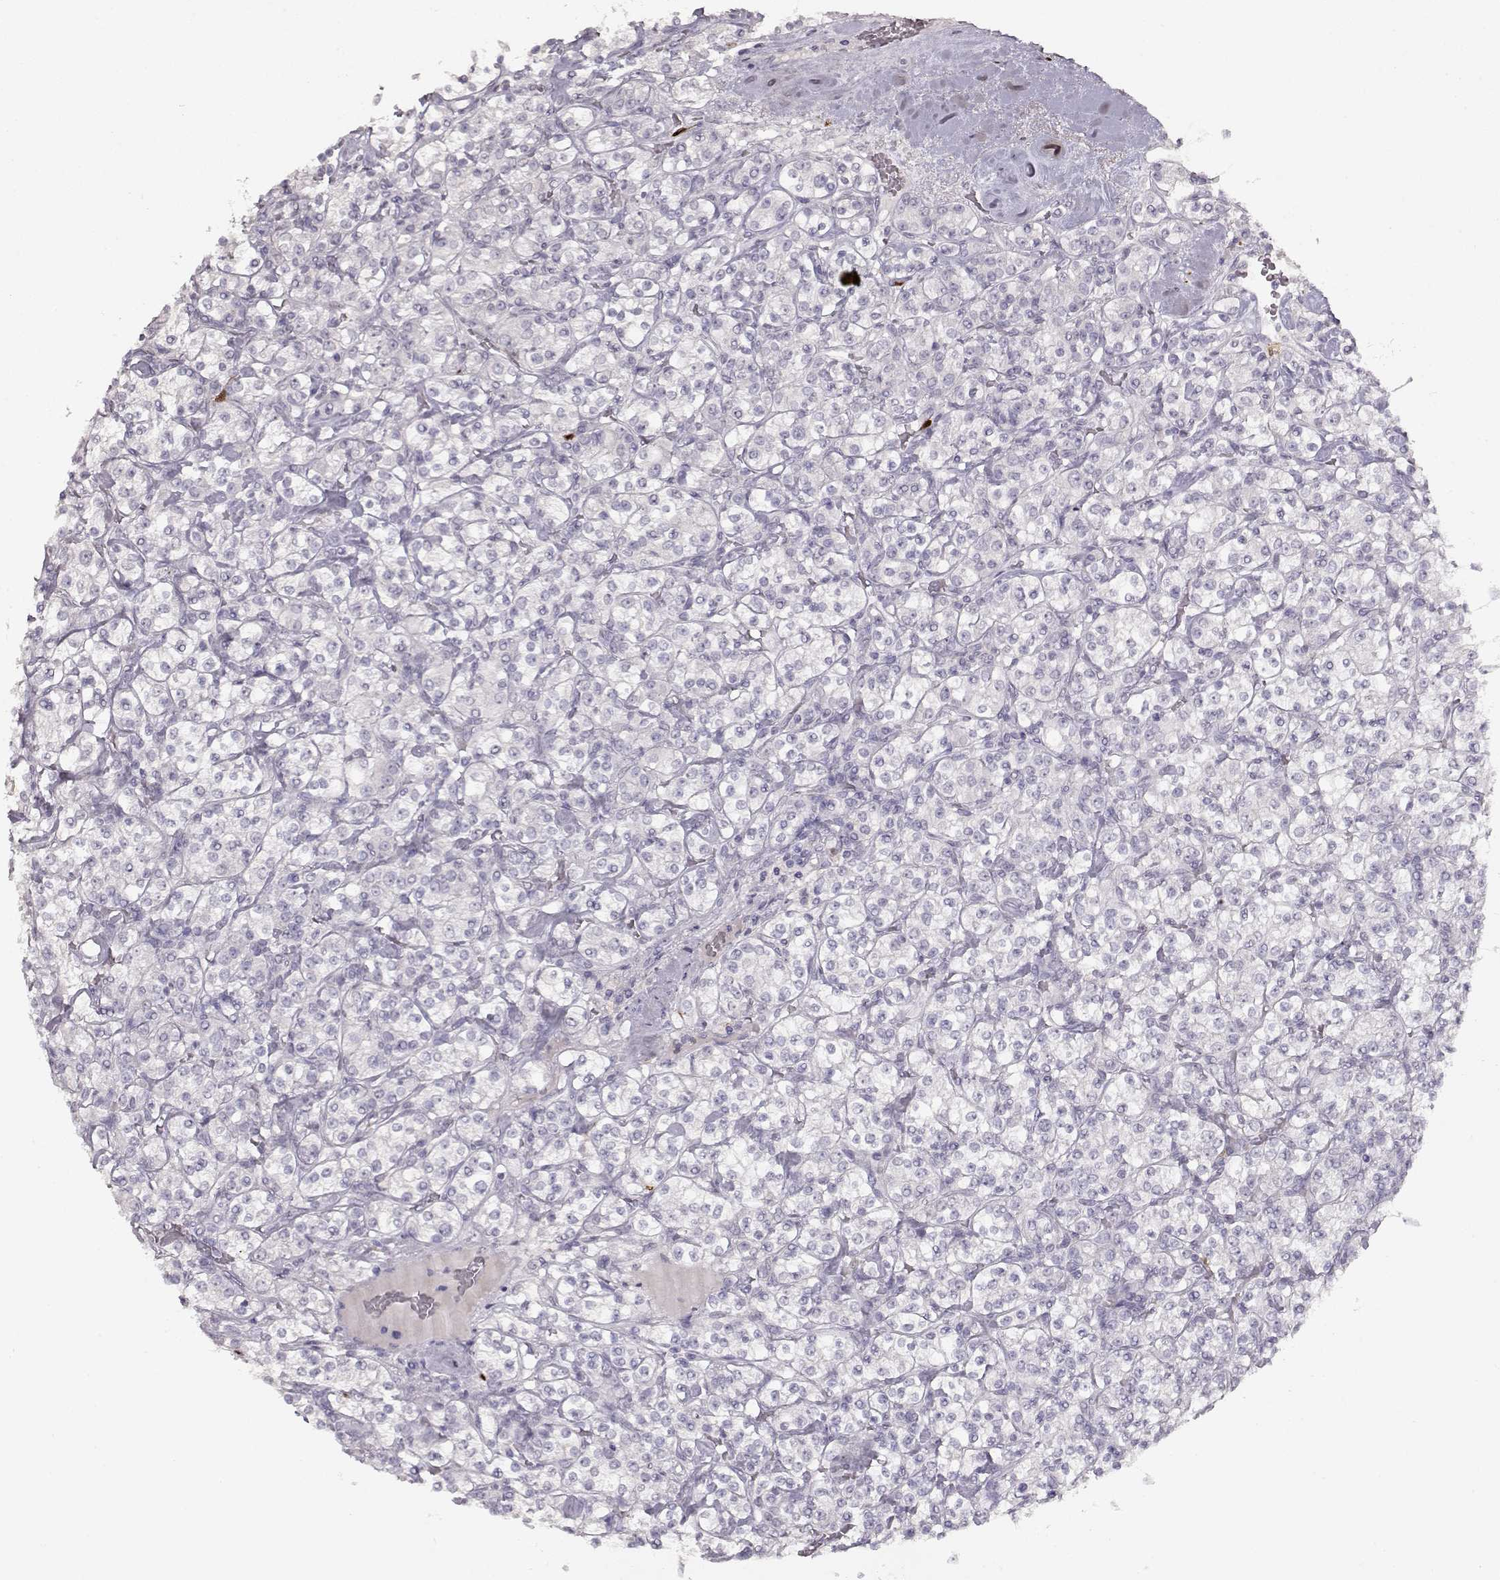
{"staining": {"intensity": "negative", "quantity": "none", "location": "none"}, "tissue": "renal cancer", "cell_type": "Tumor cells", "image_type": "cancer", "snomed": [{"axis": "morphology", "description": "Adenocarcinoma, NOS"}, {"axis": "topography", "description": "Kidney"}], "caption": "A histopathology image of human renal adenocarcinoma is negative for staining in tumor cells.", "gene": "S100B", "patient": {"sex": "male", "age": 77}}